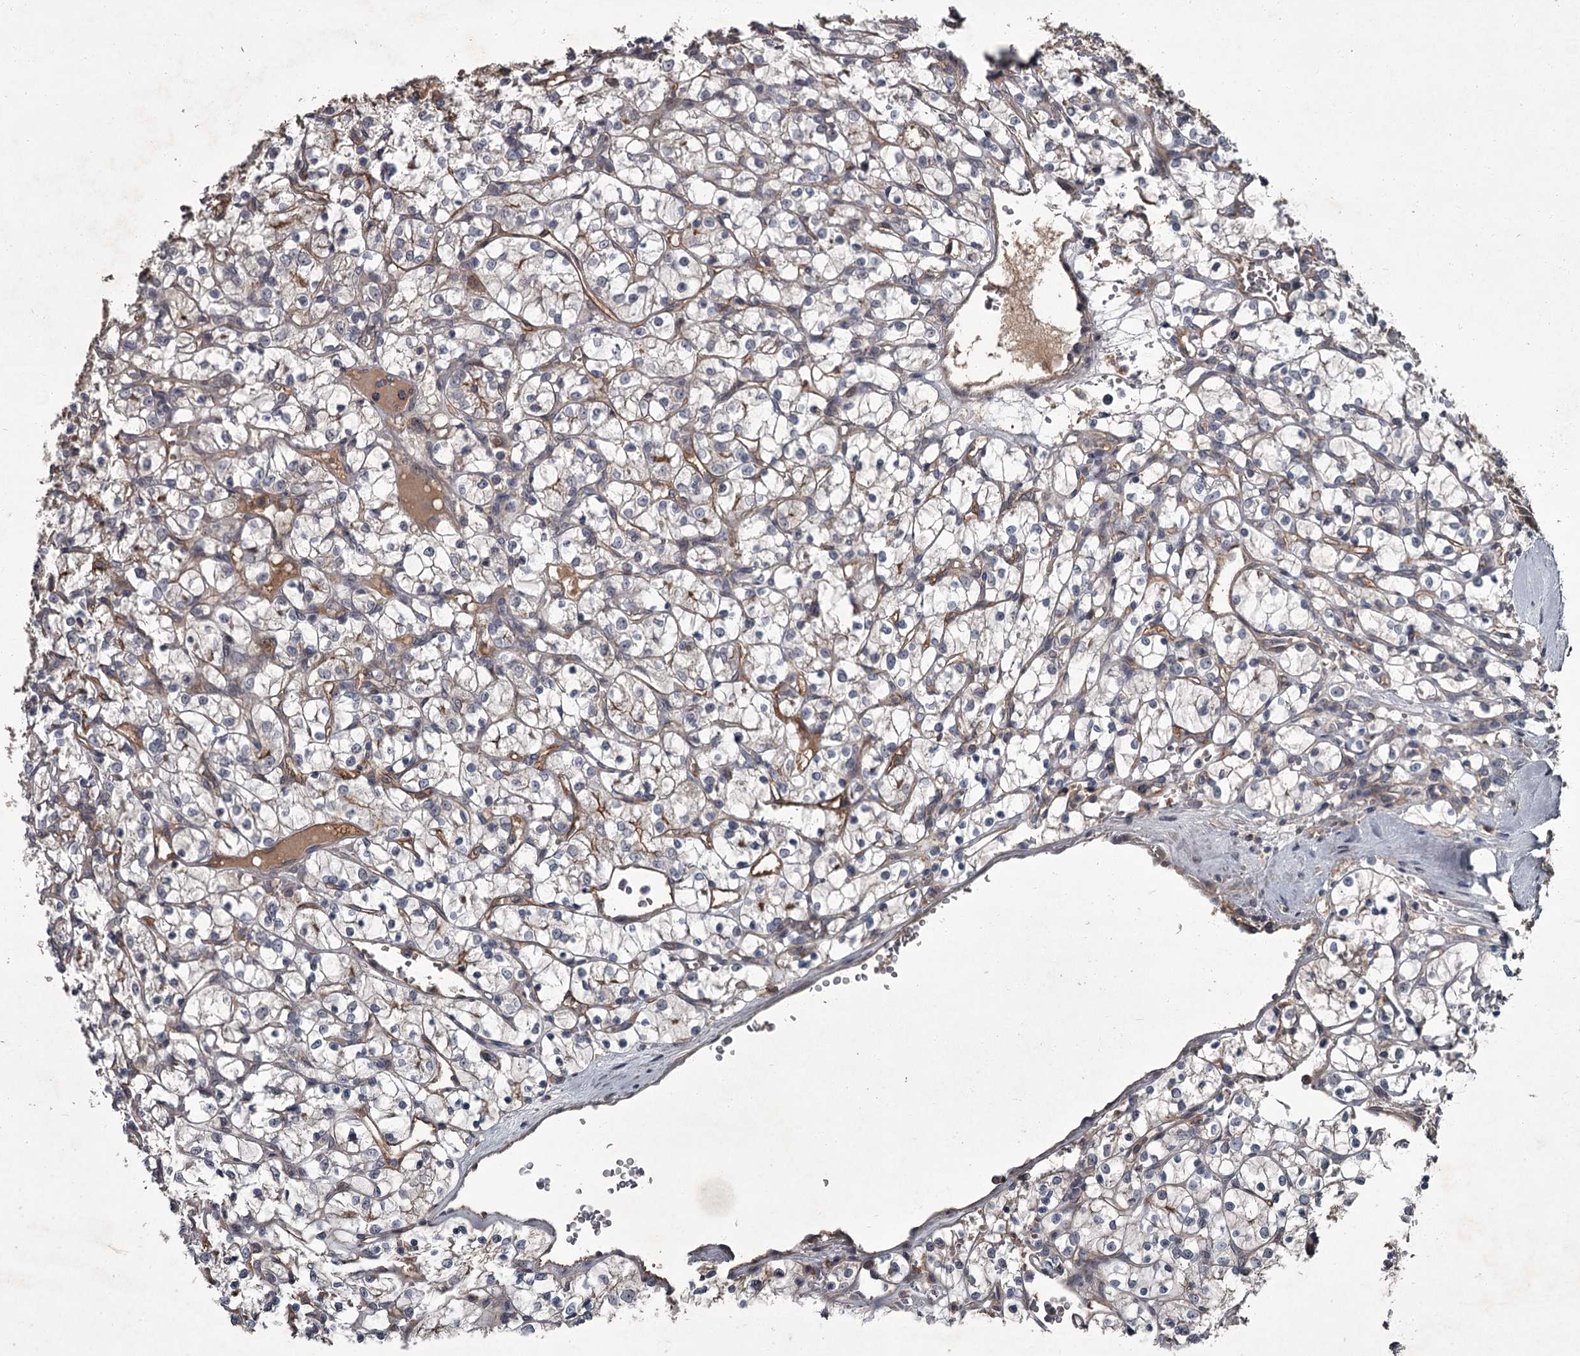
{"staining": {"intensity": "negative", "quantity": "none", "location": "none"}, "tissue": "renal cancer", "cell_type": "Tumor cells", "image_type": "cancer", "snomed": [{"axis": "morphology", "description": "Adenocarcinoma, NOS"}, {"axis": "topography", "description": "Kidney"}], "caption": "The histopathology image reveals no staining of tumor cells in renal cancer.", "gene": "FLVCR2", "patient": {"sex": "female", "age": 69}}